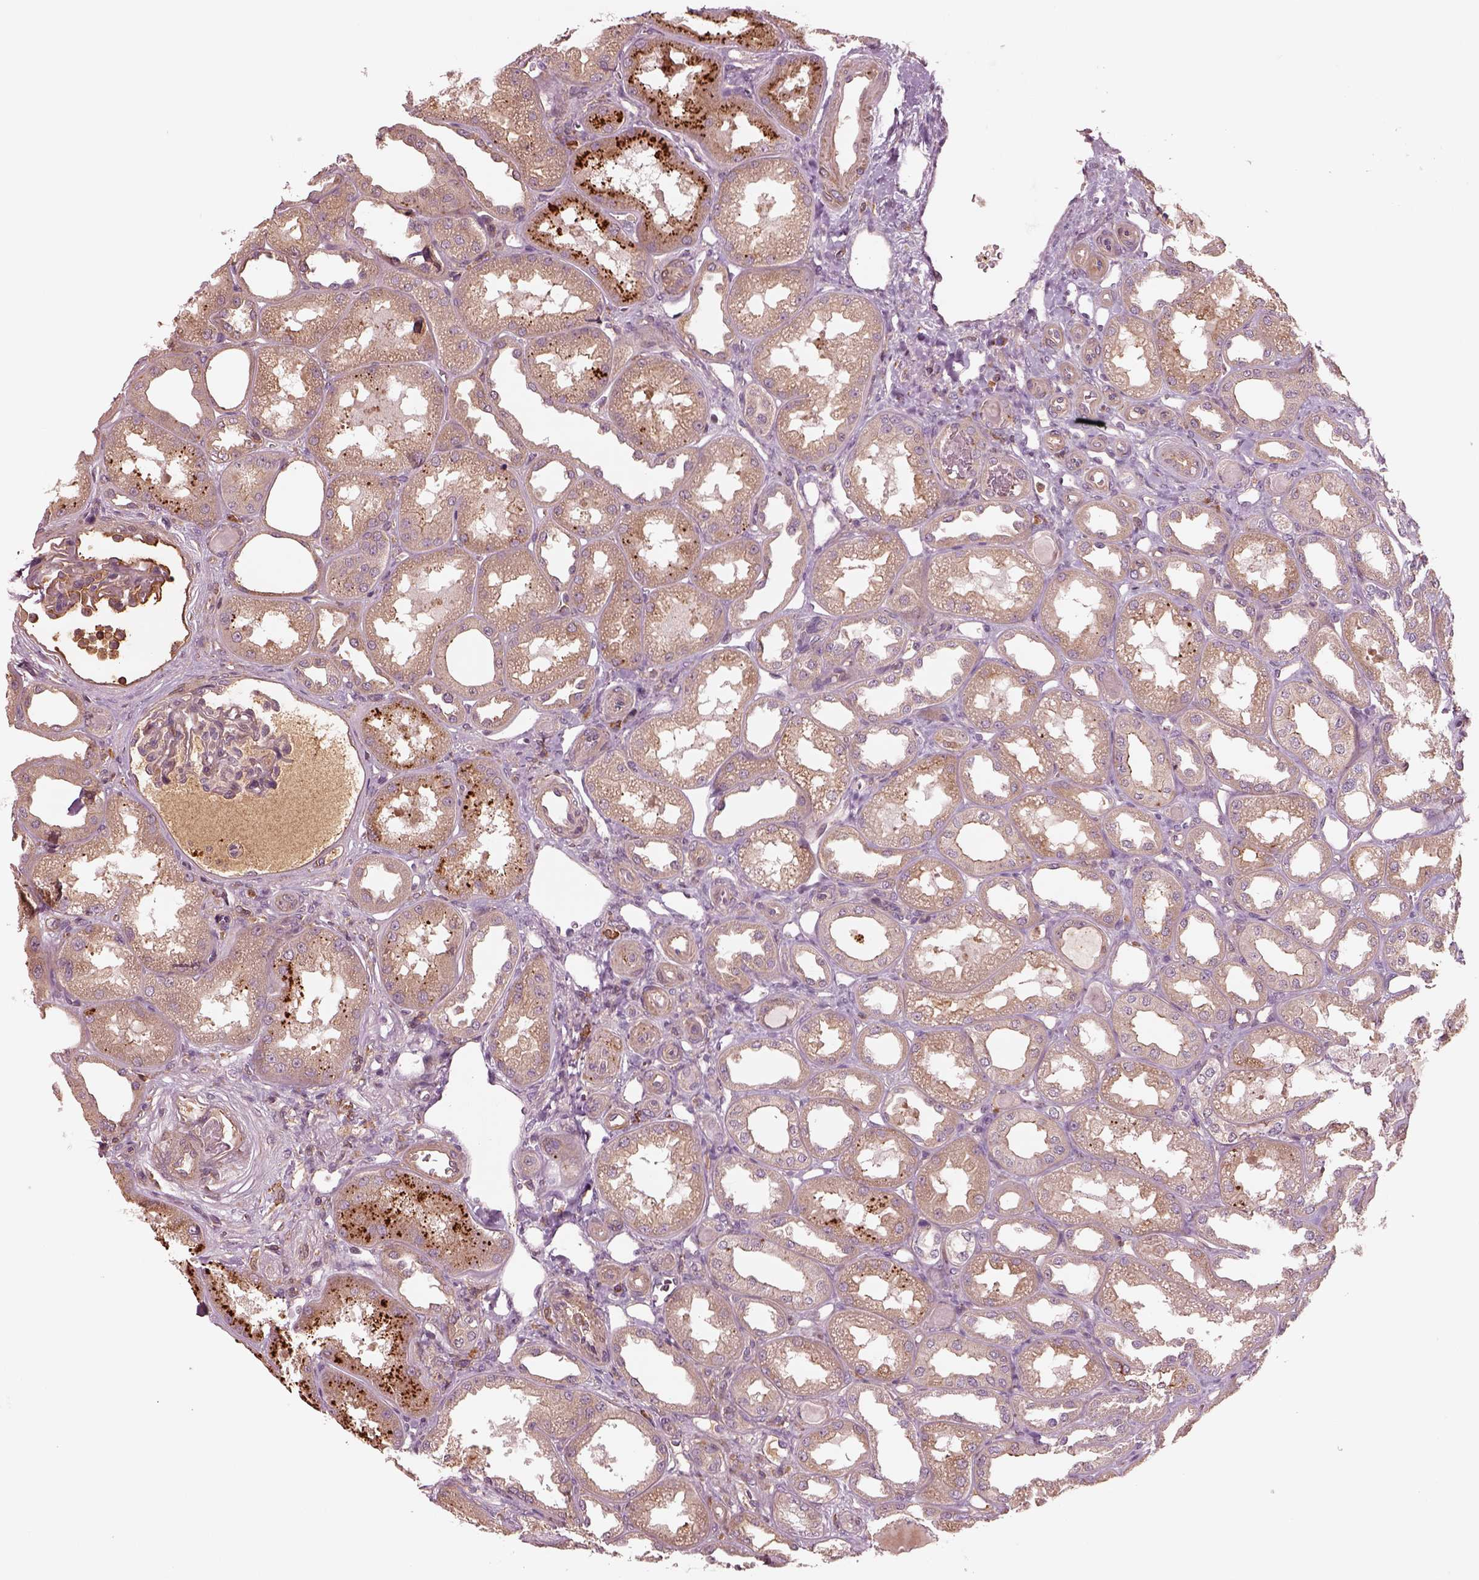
{"staining": {"intensity": "negative", "quantity": "none", "location": "none"}, "tissue": "kidney", "cell_type": "Cells in glomeruli", "image_type": "normal", "snomed": [{"axis": "morphology", "description": "Normal tissue, NOS"}, {"axis": "topography", "description": "Kidney"}], "caption": "Benign kidney was stained to show a protein in brown. There is no significant expression in cells in glomeruli. The staining was performed using DAB to visualize the protein expression in brown, while the nuclei were stained in blue with hematoxylin (Magnification: 20x).", "gene": "ASCC2", "patient": {"sex": "male", "age": 61}}